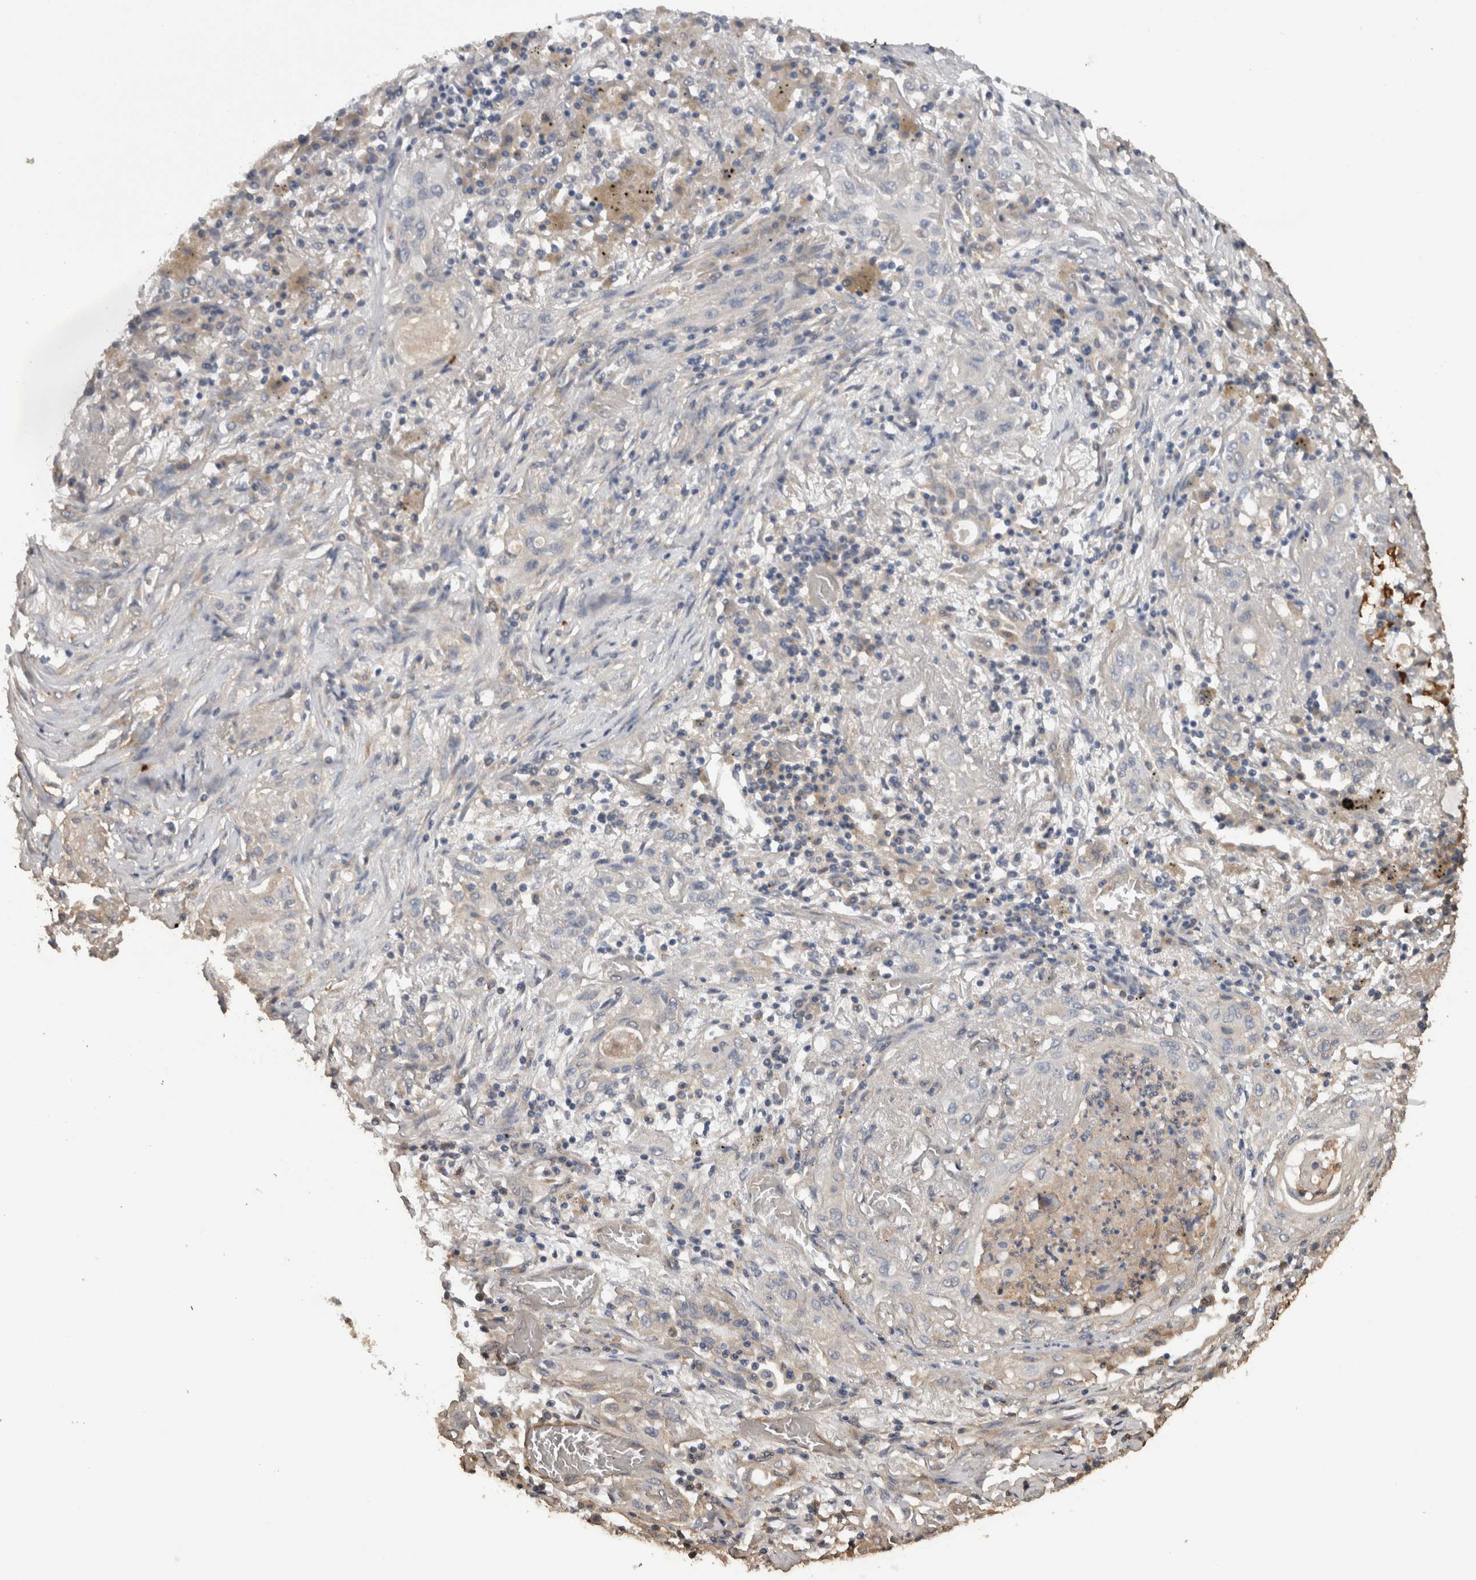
{"staining": {"intensity": "negative", "quantity": "none", "location": "none"}, "tissue": "lung cancer", "cell_type": "Tumor cells", "image_type": "cancer", "snomed": [{"axis": "morphology", "description": "Squamous cell carcinoma, NOS"}, {"axis": "topography", "description": "Lung"}], "caption": "Protein analysis of lung squamous cell carcinoma exhibits no significant expression in tumor cells. (Stains: DAB (3,3'-diaminobenzidine) immunohistochemistry (IHC) with hematoxylin counter stain, Microscopy: brightfield microscopy at high magnification).", "gene": "TMED7", "patient": {"sex": "female", "age": 47}}